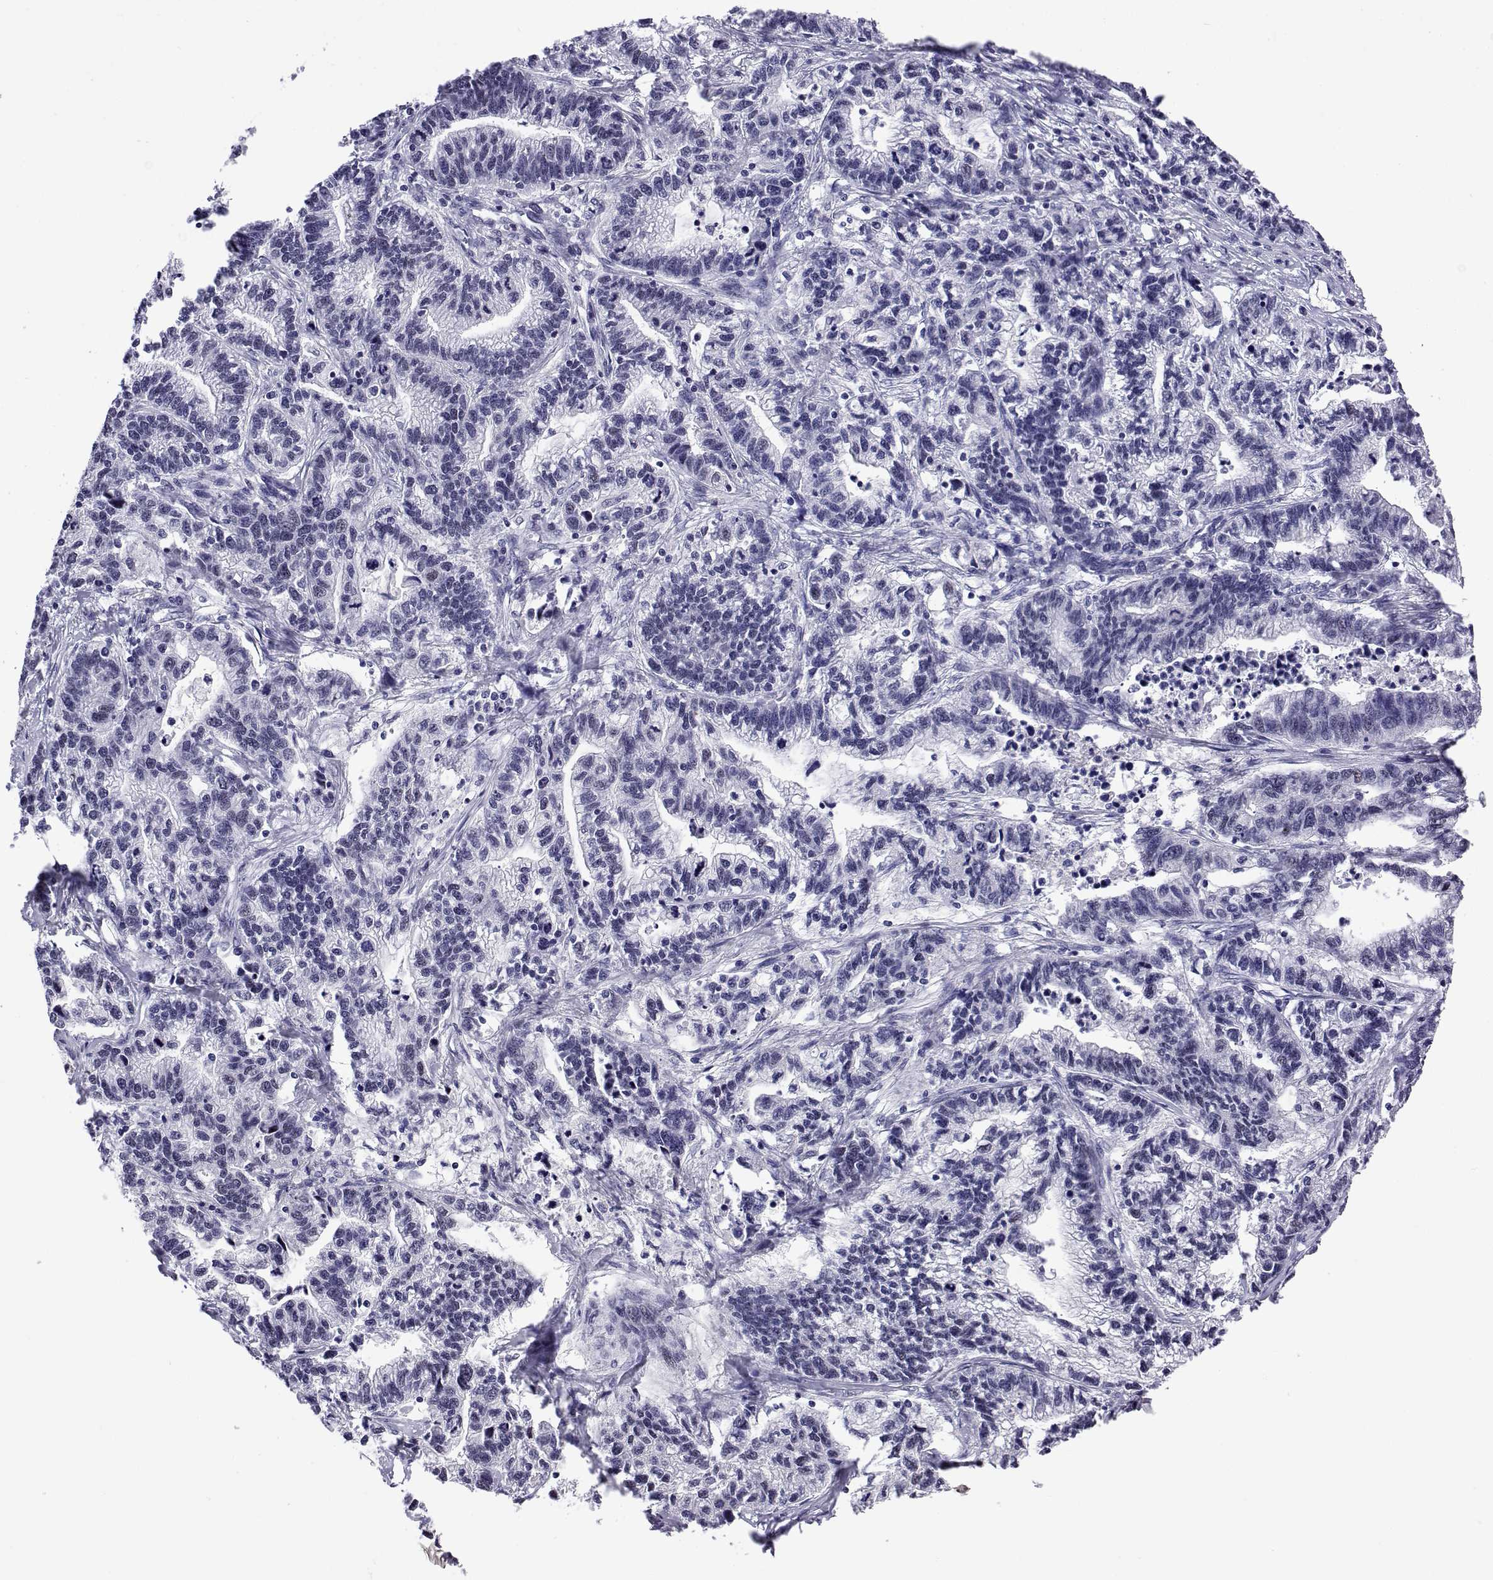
{"staining": {"intensity": "negative", "quantity": "none", "location": "none"}, "tissue": "stomach cancer", "cell_type": "Tumor cells", "image_type": "cancer", "snomed": [{"axis": "morphology", "description": "Adenocarcinoma, NOS"}, {"axis": "topography", "description": "Stomach"}], "caption": "A micrograph of adenocarcinoma (stomach) stained for a protein exhibits no brown staining in tumor cells. (Stains: DAB immunohistochemistry (IHC) with hematoxylin counter stain, Microscopy: brightfield microscopy at high magnification).", "gene": "POLDIP3", "patient": {"sex": "male", "age": 83}}